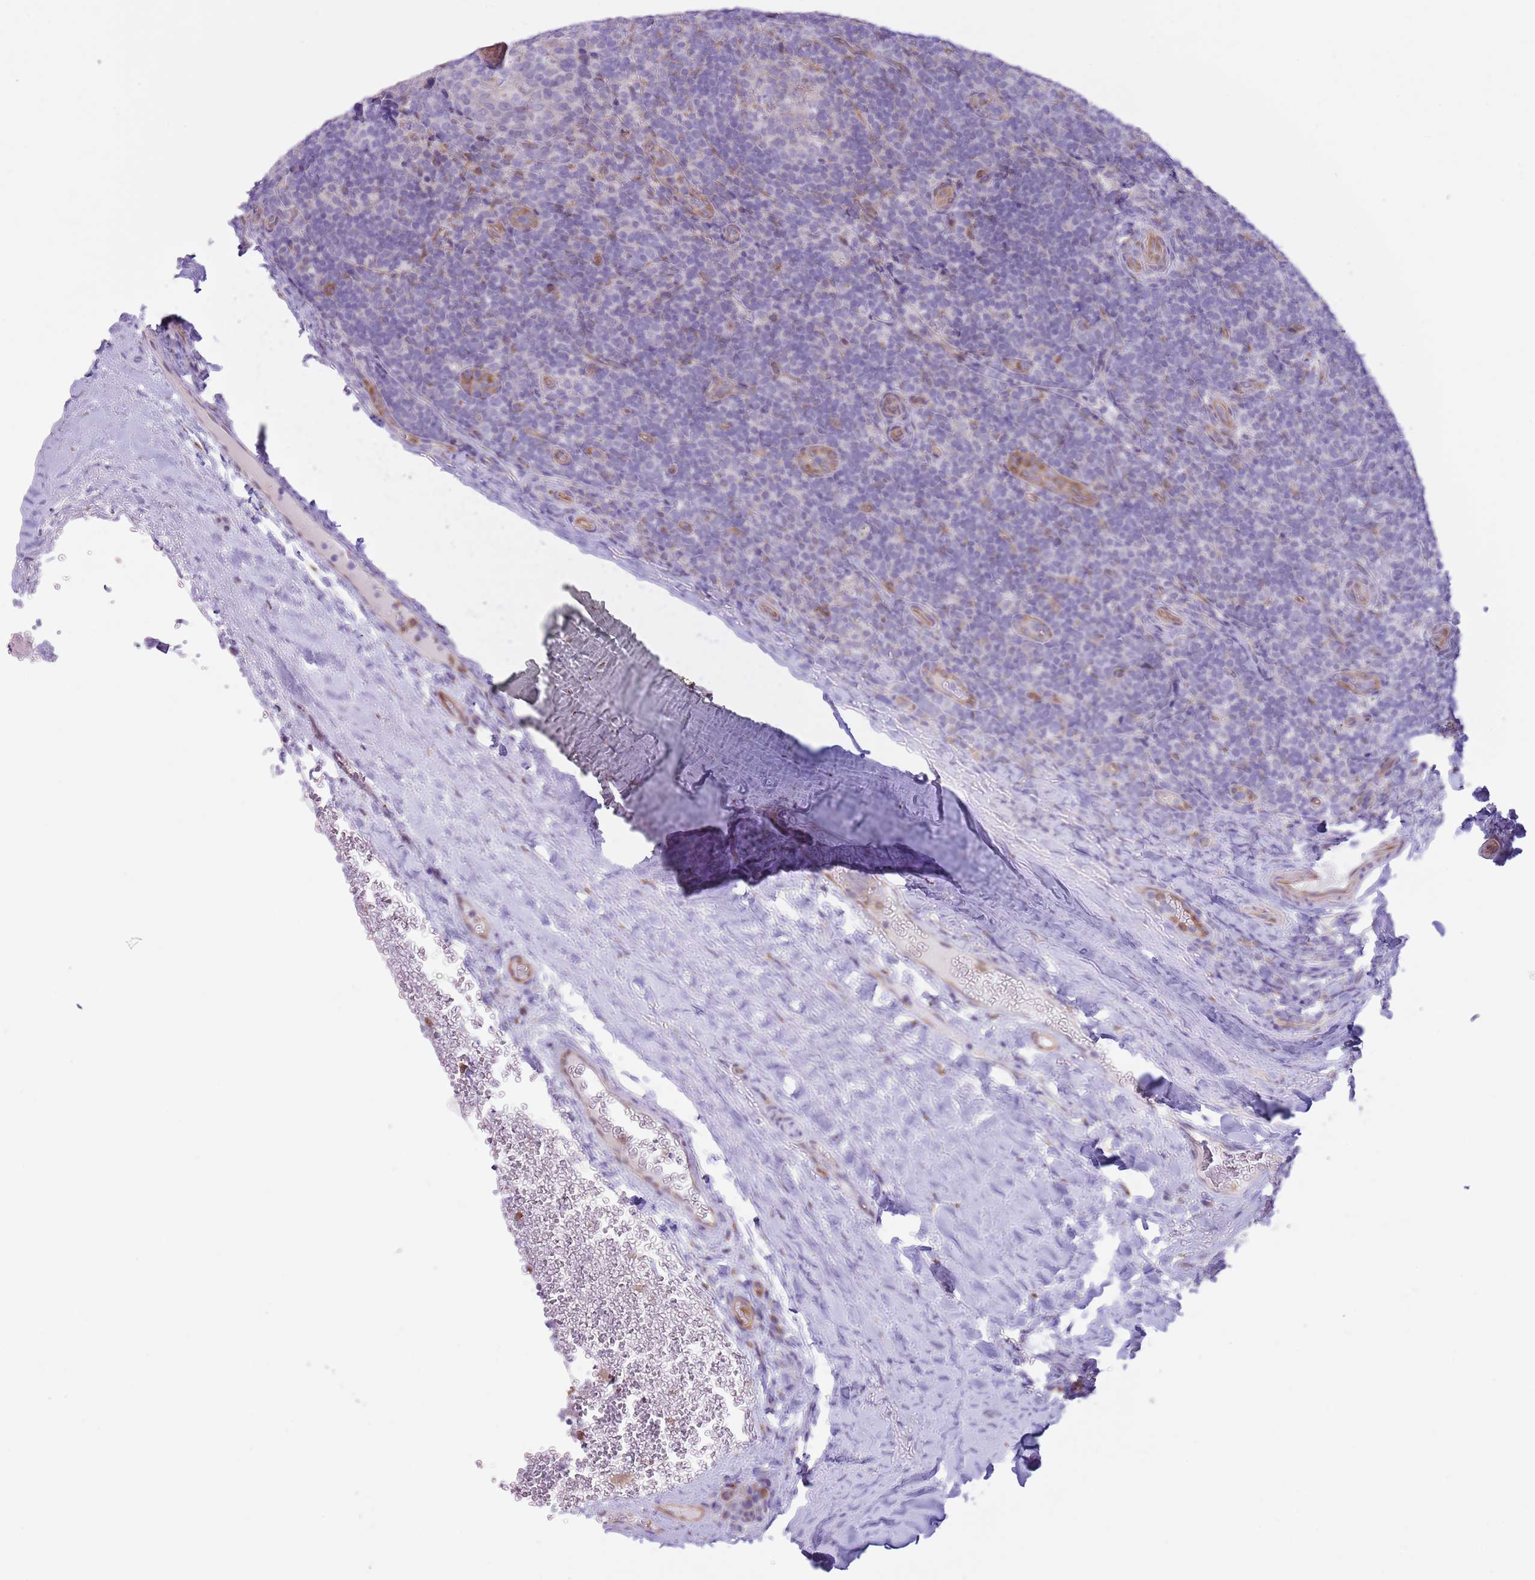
{"staining": {"intensity": "negative", "quantity": "none", "location": "none"}, "tissue": "tonsil", "cell_type": "Germinal center cells", "image_type": "normal", "snomed": [{"axis": "morphology", "description": "Normal tissue, NOS"}, {"axis": "topography", "description": "Tonsil"}], "caption": "DAB immunohistochemical staining of unremarkable tonsil demonstrates no significant expression in germinal center cells. (DAB (3,3'-diaminobenzidine) IHC with hematoxylin counter stain).", "gene": "C20orf96", "patient": {"sex": "male", "age": 17}}